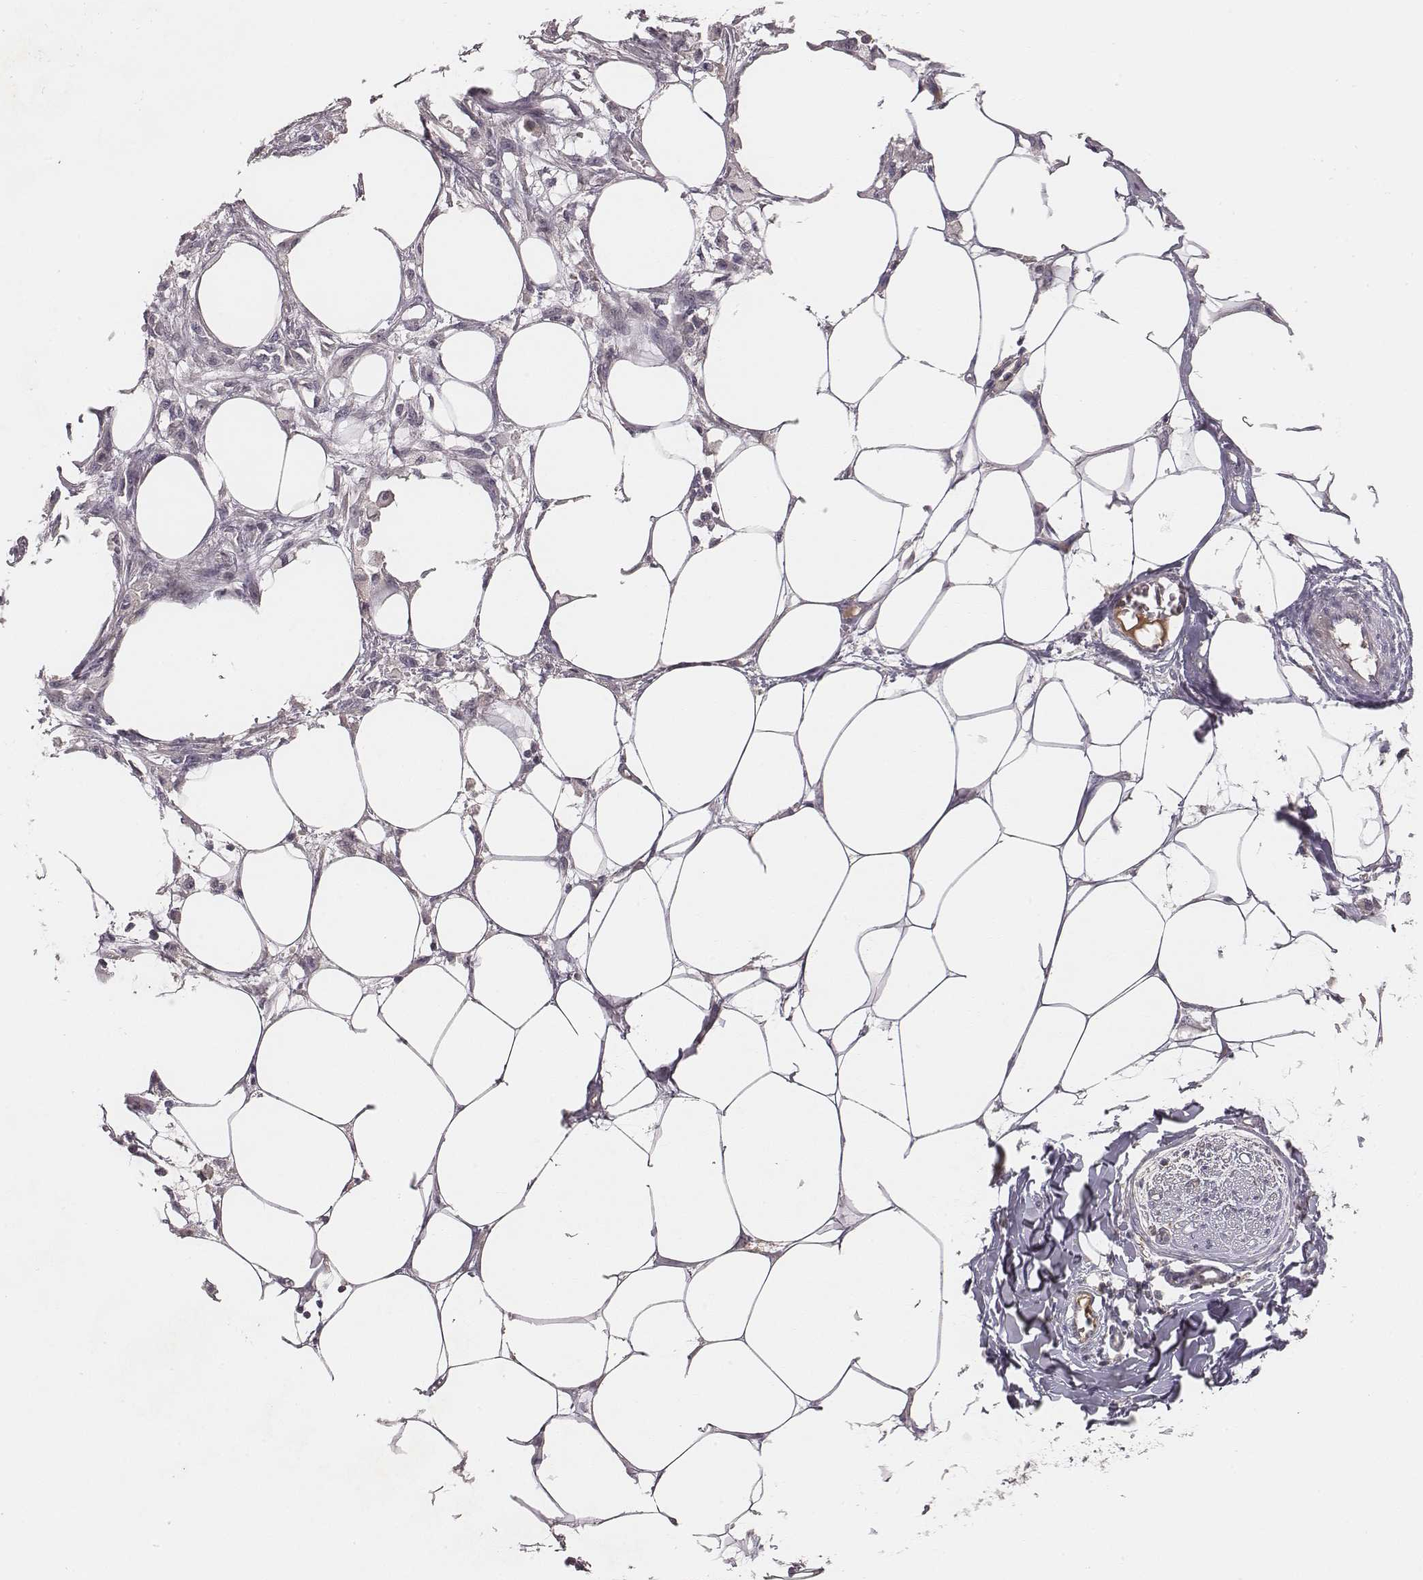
{"staining": {"intensity": "negative", "quantity": "none", "location": "none"}, "tissue": "skin cancer", "cell_type": "Tumor cells", "image_type": "cancer", "snomed": [{"axis": "morphology", "description": "Squamous cell carcinoma, NOS"}, {"axis": "topography", "description": "Skin"}], "caption": "Tumor cells are negative for brown protein staining in squamous cell carcinoma (skin).", "gene": "SLC22A6", "patient": {"sex": "female", "age": 59}}